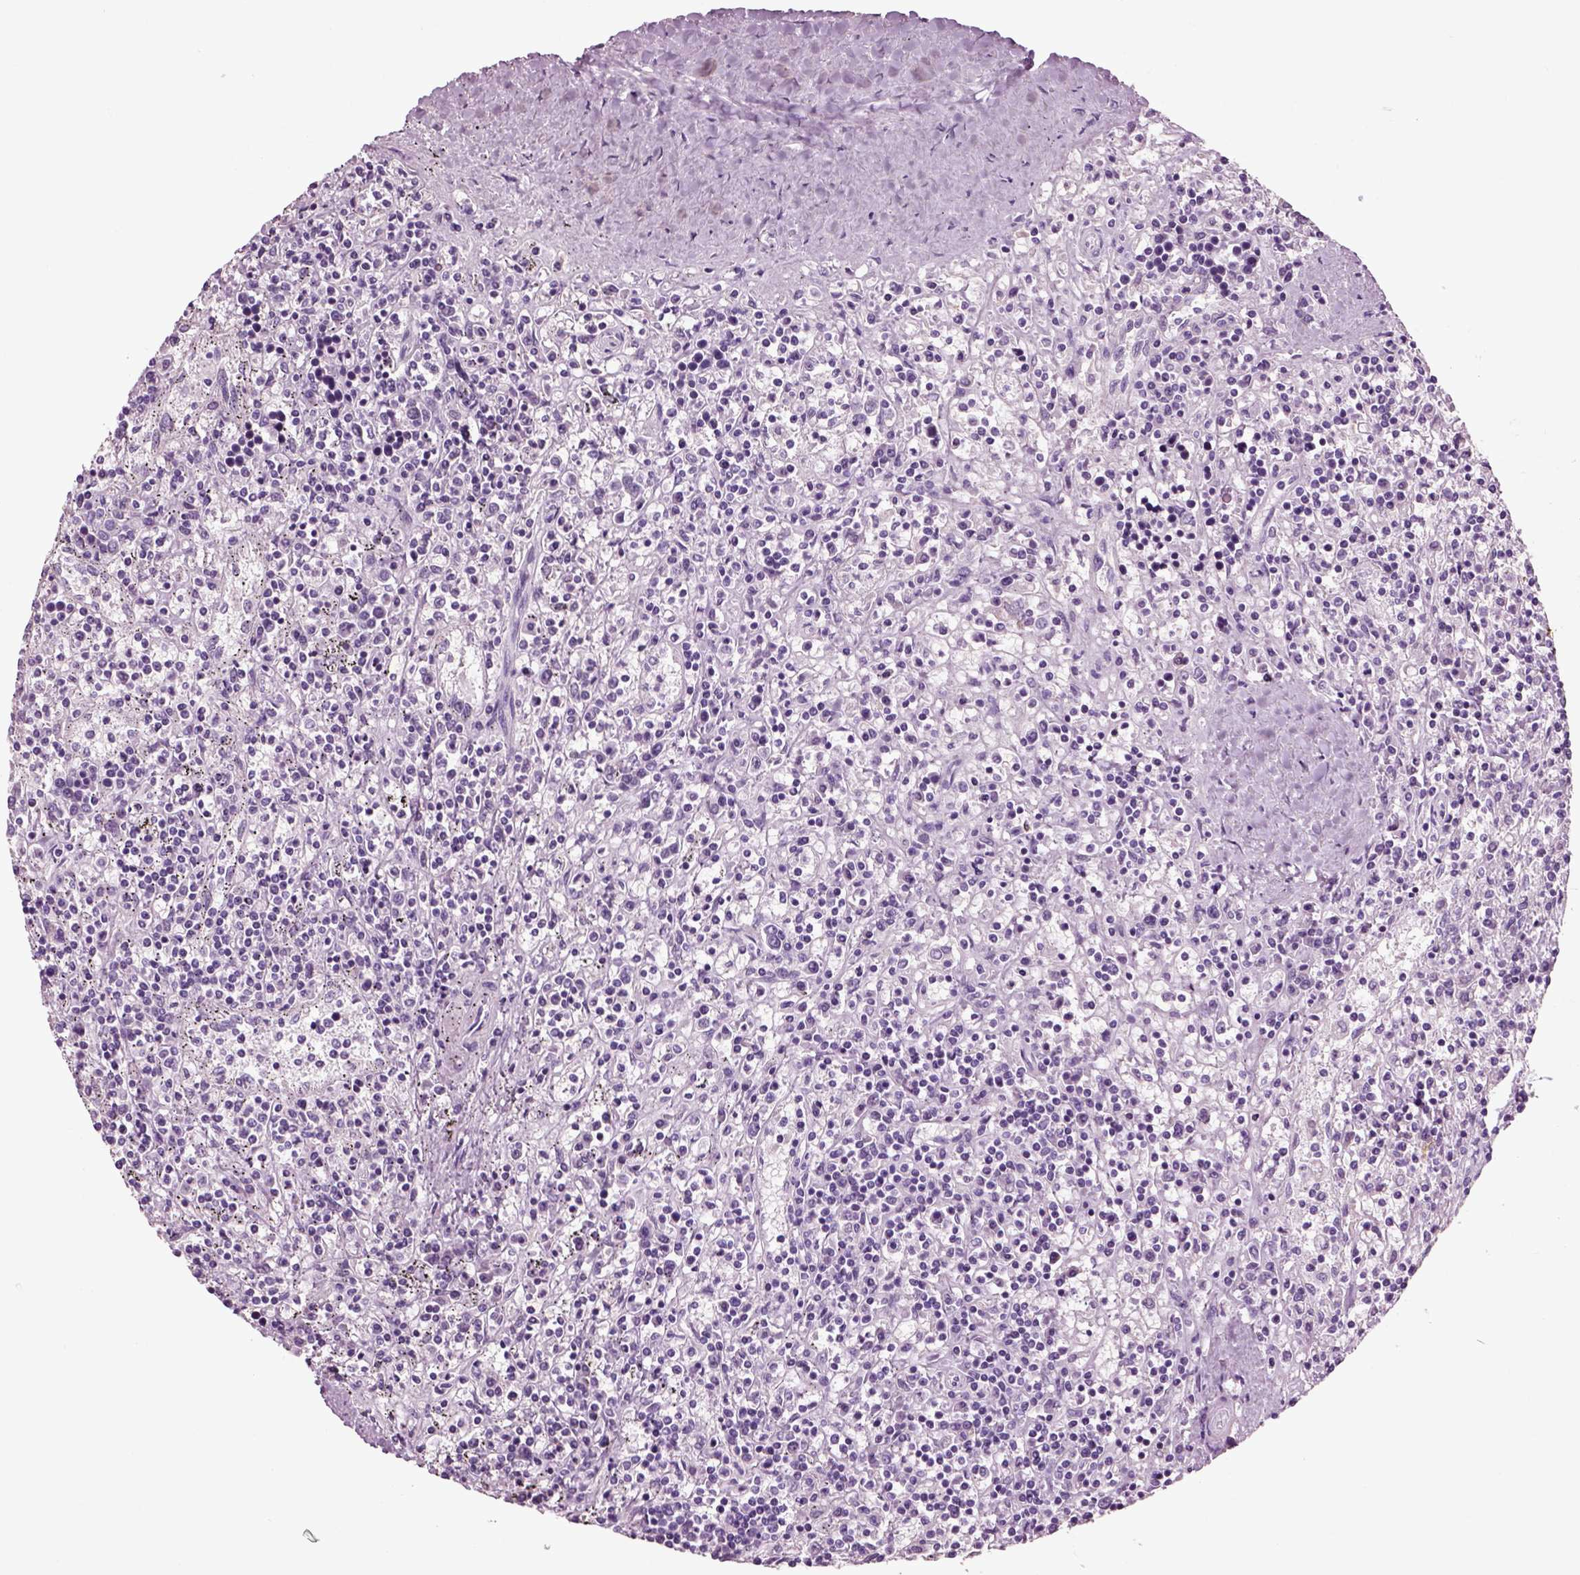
{"staining": {"intensity": "negative", "quantity": "none", "location": "none"}, "tissue": "lymphoma", "cell_type": "Tumor cells", "image_type": "cancer", "snomed": [{"axis": "morphology", "description": "Malignant lymphoma, non-Hodgkin's type, Low grade"}, {"axis": "topography", "description": "Spleen"}], "caption": "IHC histopathology image of neoplastic tissue: human lymphoma stained with DAB (3,3'-diaminobenzidine) displays no significant protein expression in tumor cells.", "gene": "CHGB", "patient": {"sex": "male", "age": 62}}